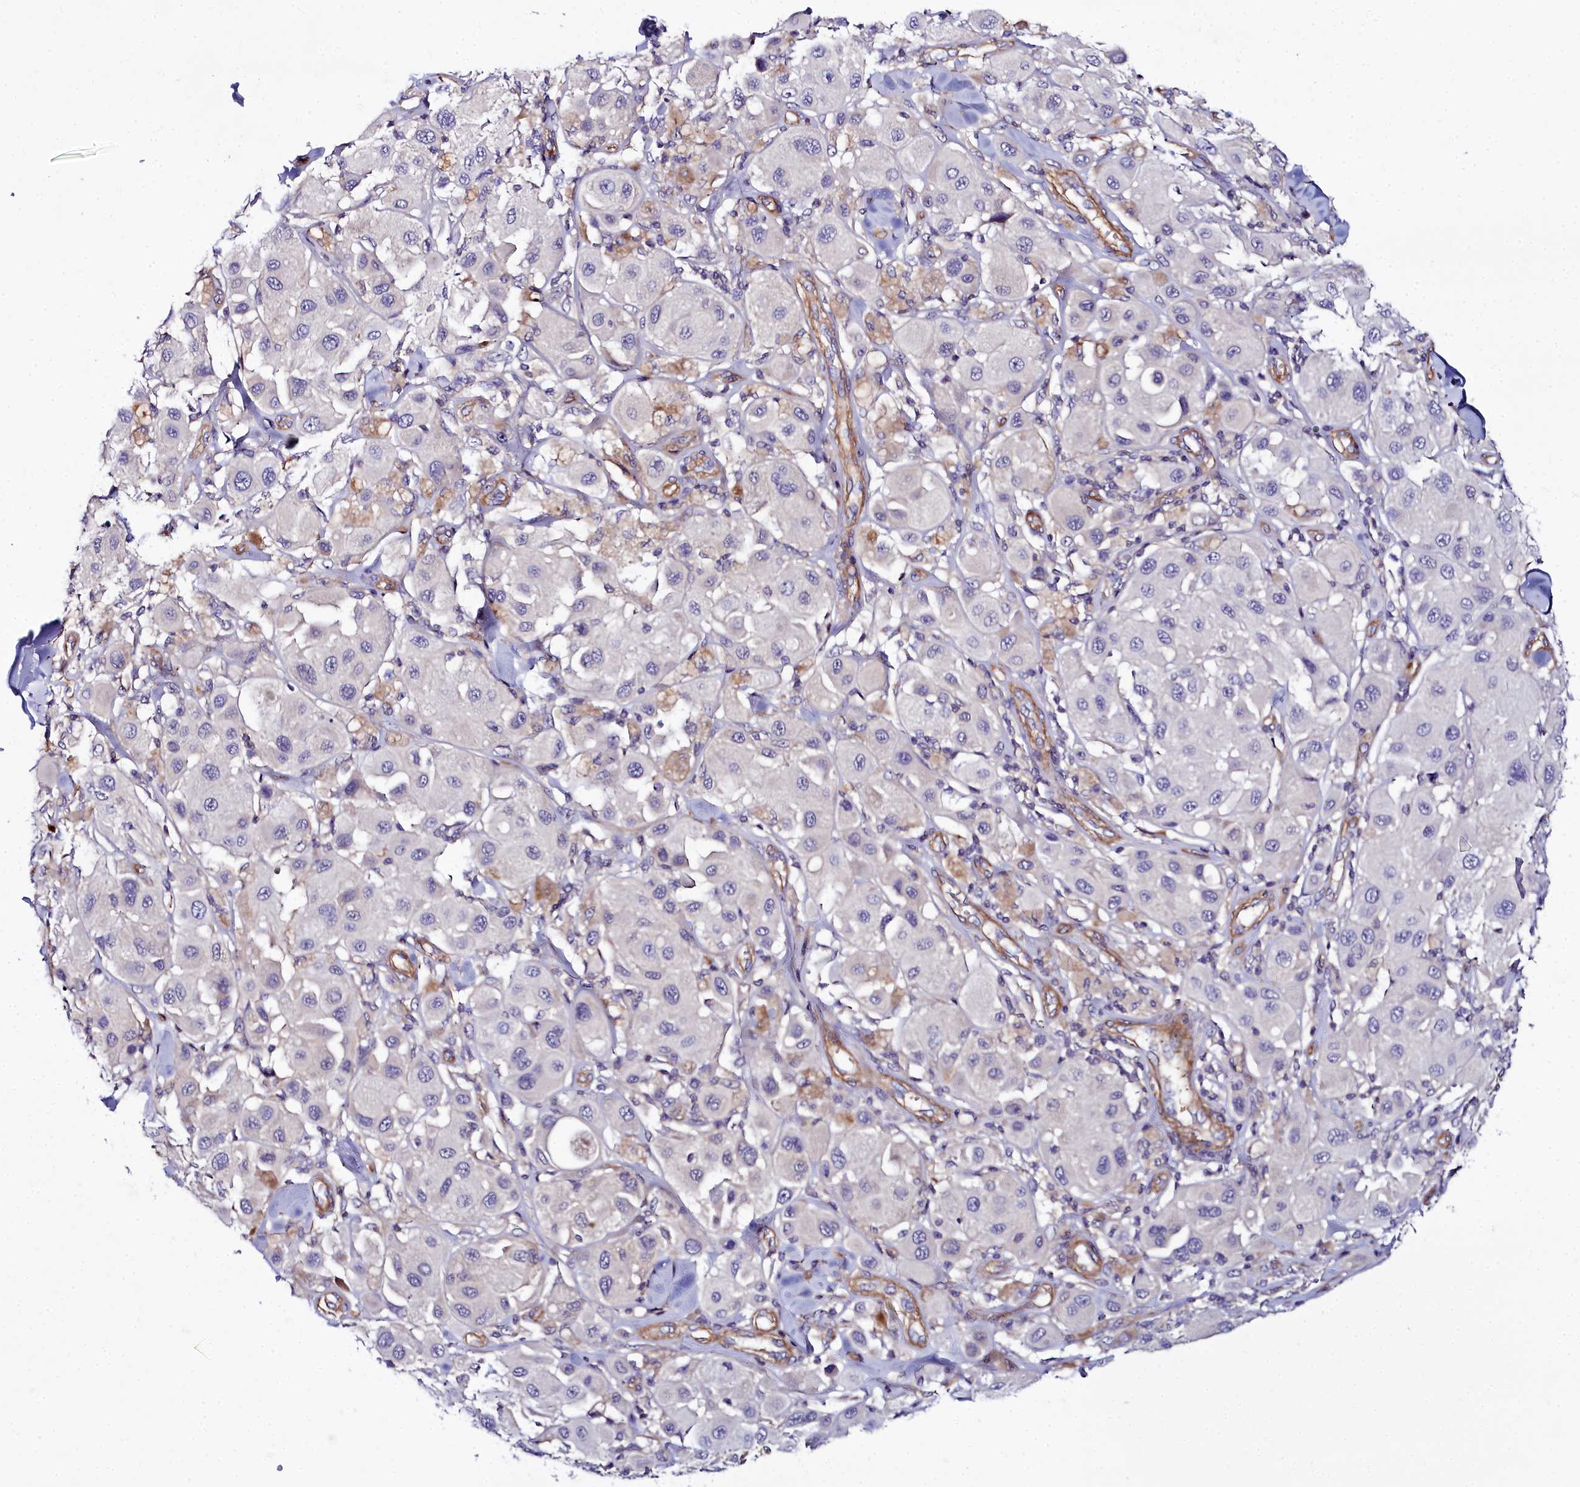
{"staining": {"intensity": "negative", "quantity": "none", "location": "none"}, "tissue": "melanoma", "cell_type": "Tumor cells", "image_type": "cancer", "snomed": [{"axis": "morphology", "description": "Malignant melanoma, Metastatic site"}, {"axis": "topography", "description": "Skin"}], "caption": "Tumor cells show no significant positivity in melanoma.", "gene": "FADS3", "patient": {"sex": "male", "age": 41}}